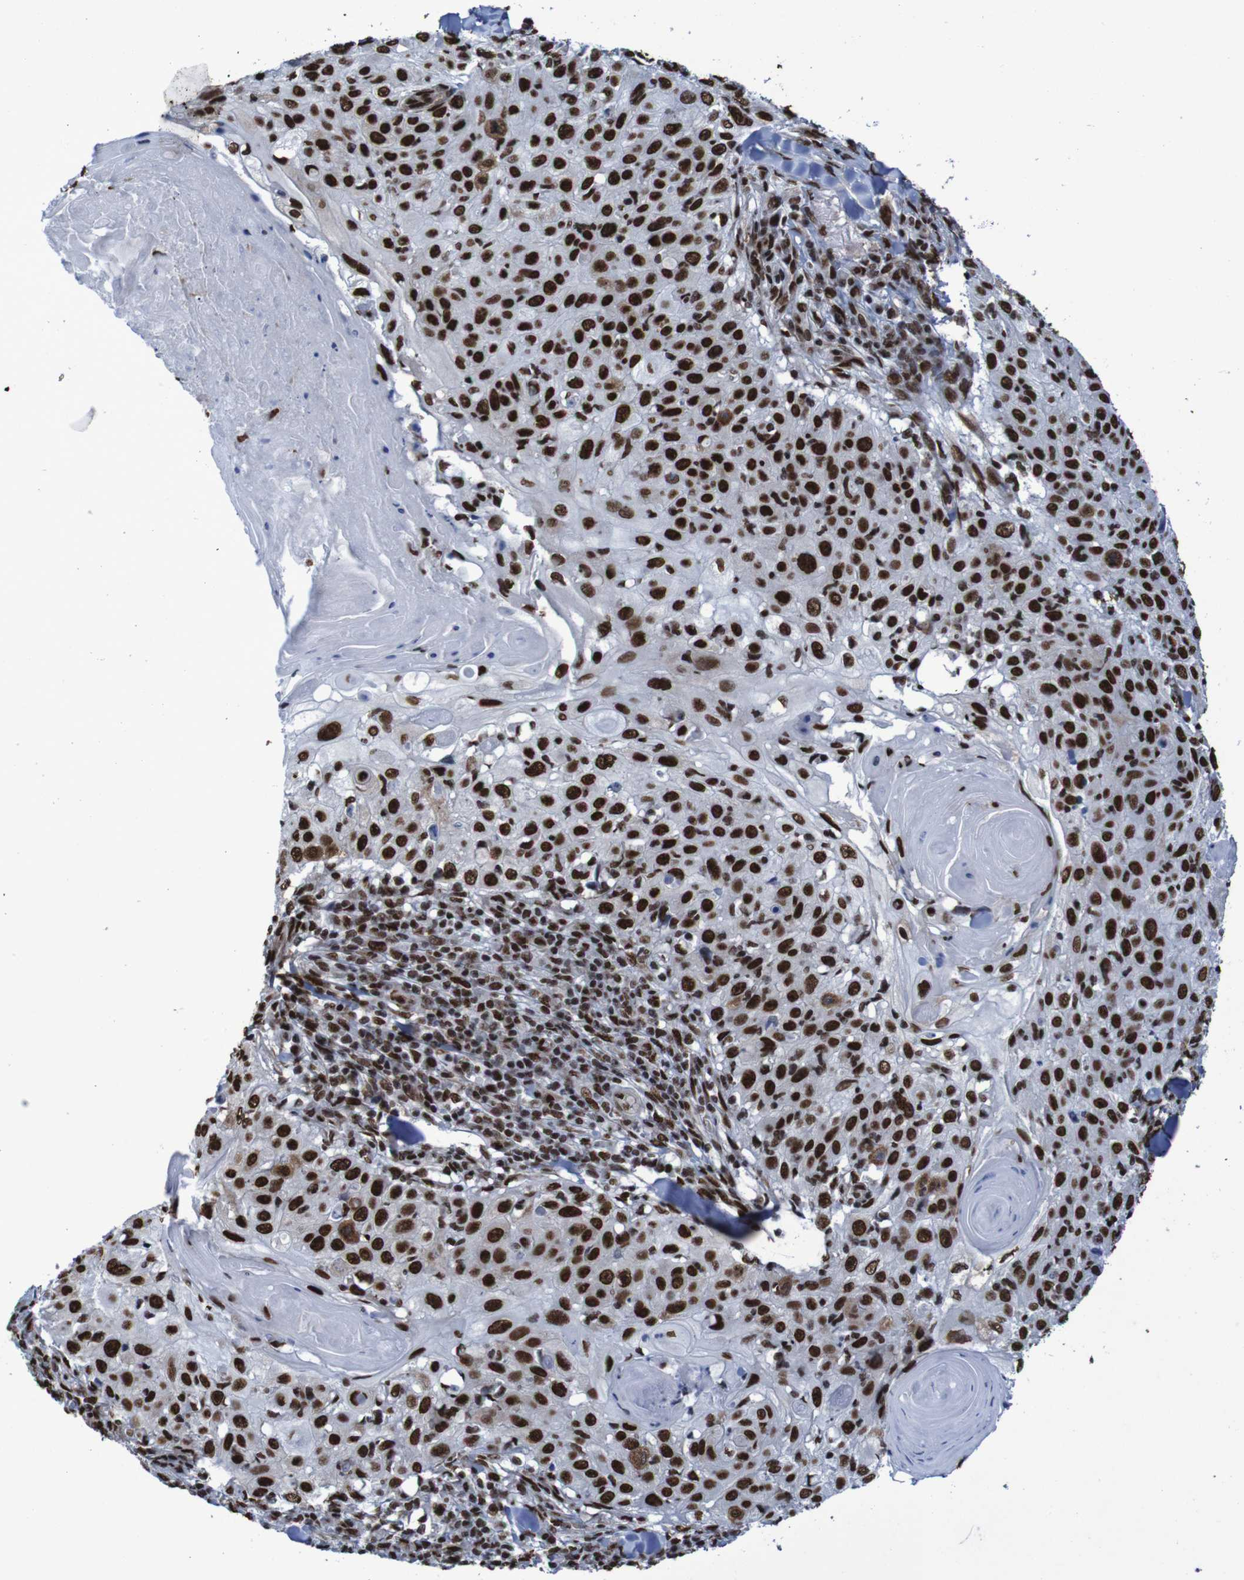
{"staining": {"intensity": "strong", "quantity": ">75%", "location": "nuclear"}, "tissue": "skin cancer", "cell_type": "Tumor cells", "image_type": "cancer", "snomed": [{"axis": "morphology", "description": "Squamous cell carcinoma, NOS"}, {"axis": "topography", "description": "Skin"}], "caption": "Immunohistochemical staining of human squamous cell carcinoma (skin) demonstrates high levels of strong nuclear expression in approximately >75% of tumor cells.", "gene": "HNRNPR", "patient": {"sex": "male", "age": 86}}